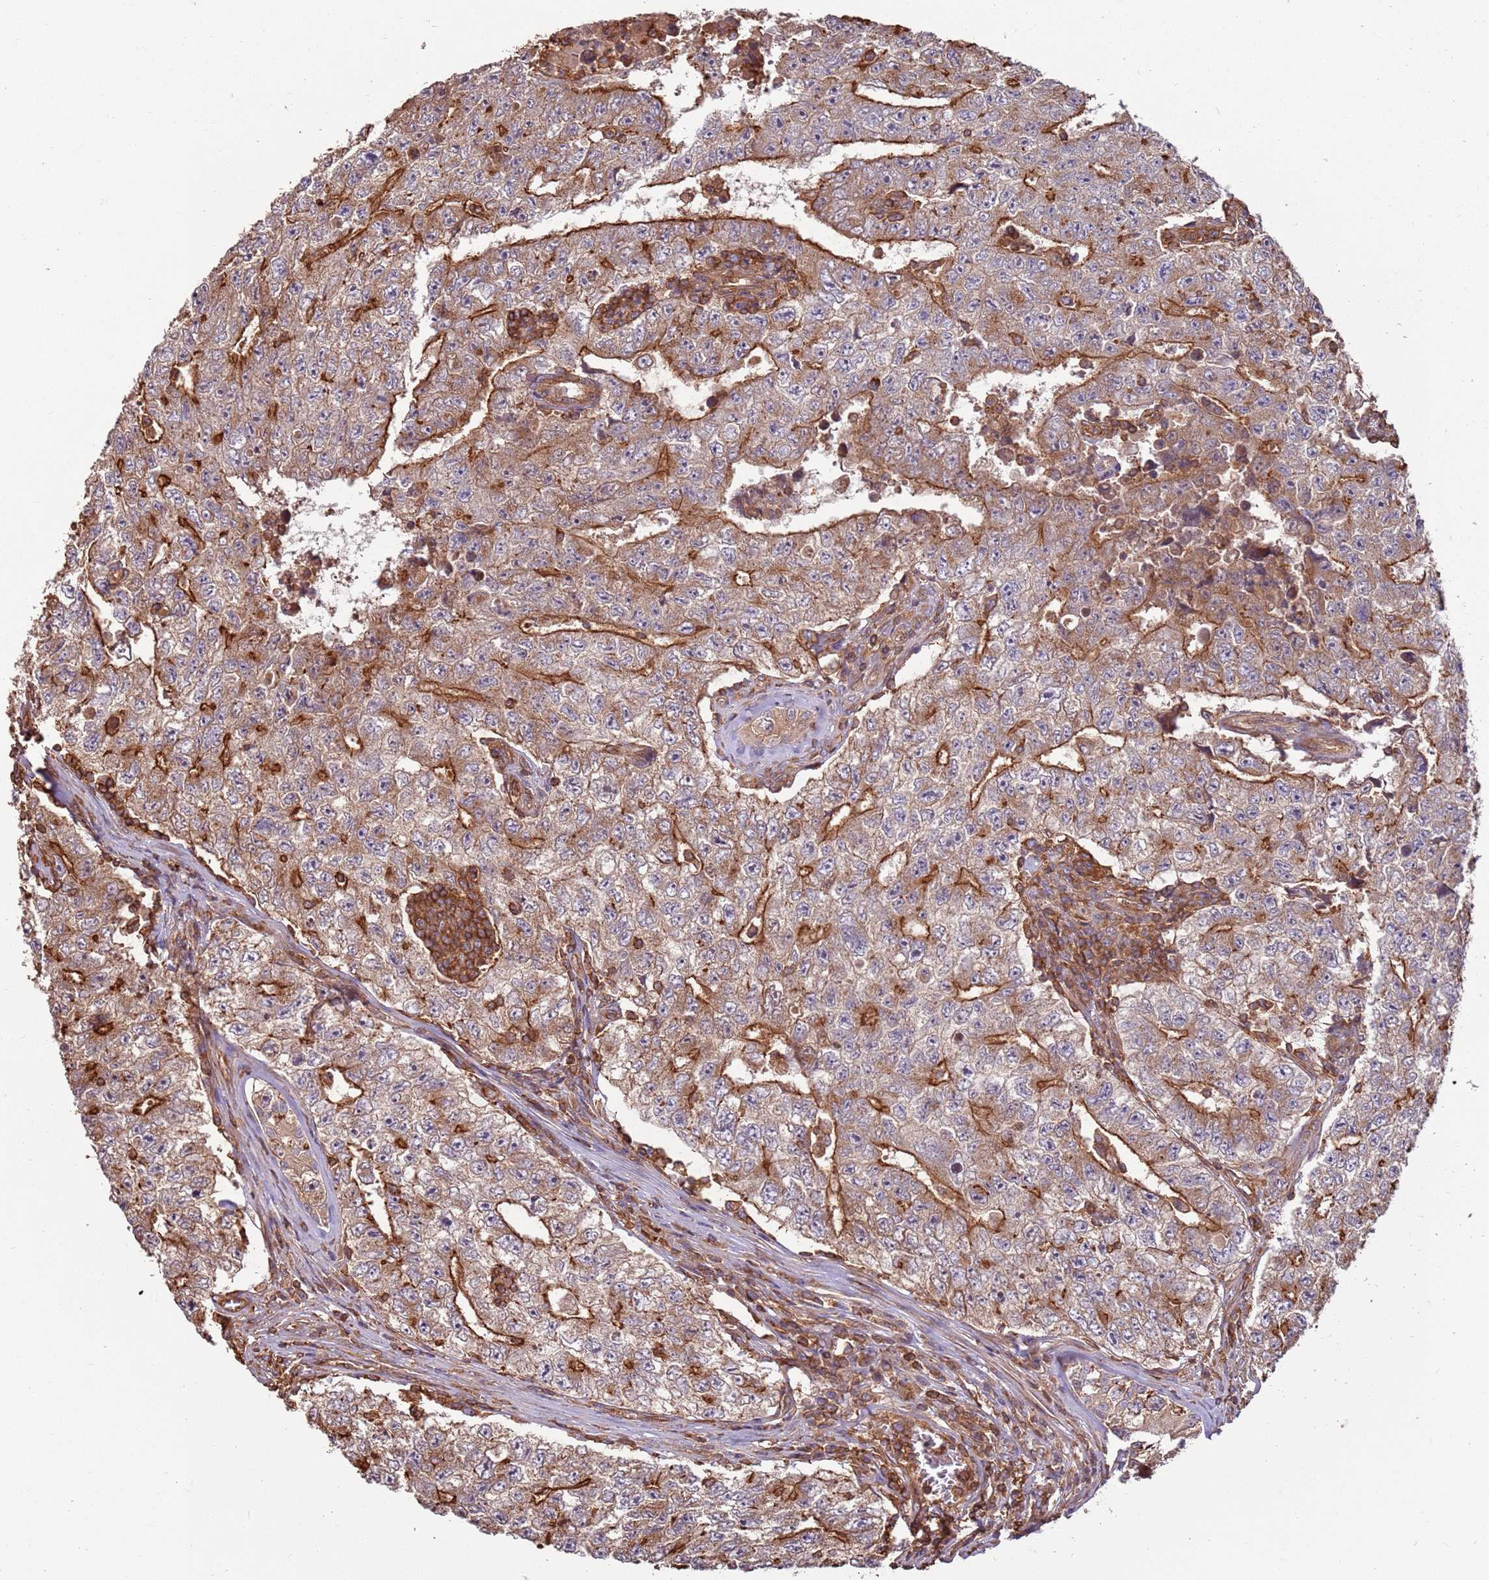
{"staining": {"intensity": "moderate", "quantity": "25%-75%", "location": "cytoplasmic/membranous"}, "tissue": "testis cancer", "cell_type": "Tumor cells", "image_type": "cancer", "snomed": [{"axis": "morphology", "description": "Carcinoma, Embryonal, NOS"}, {"axis": "topography", "description": "Testis"}], "caption": "Protein expression analysis of embryonal carcinoma (testis) demonstrates moderate cytoplasmic/membranous positivity in about 25%-75% of tumor cells.", "gene": "ACVR2A", "patient": {"sex": "male", "age": 17}}